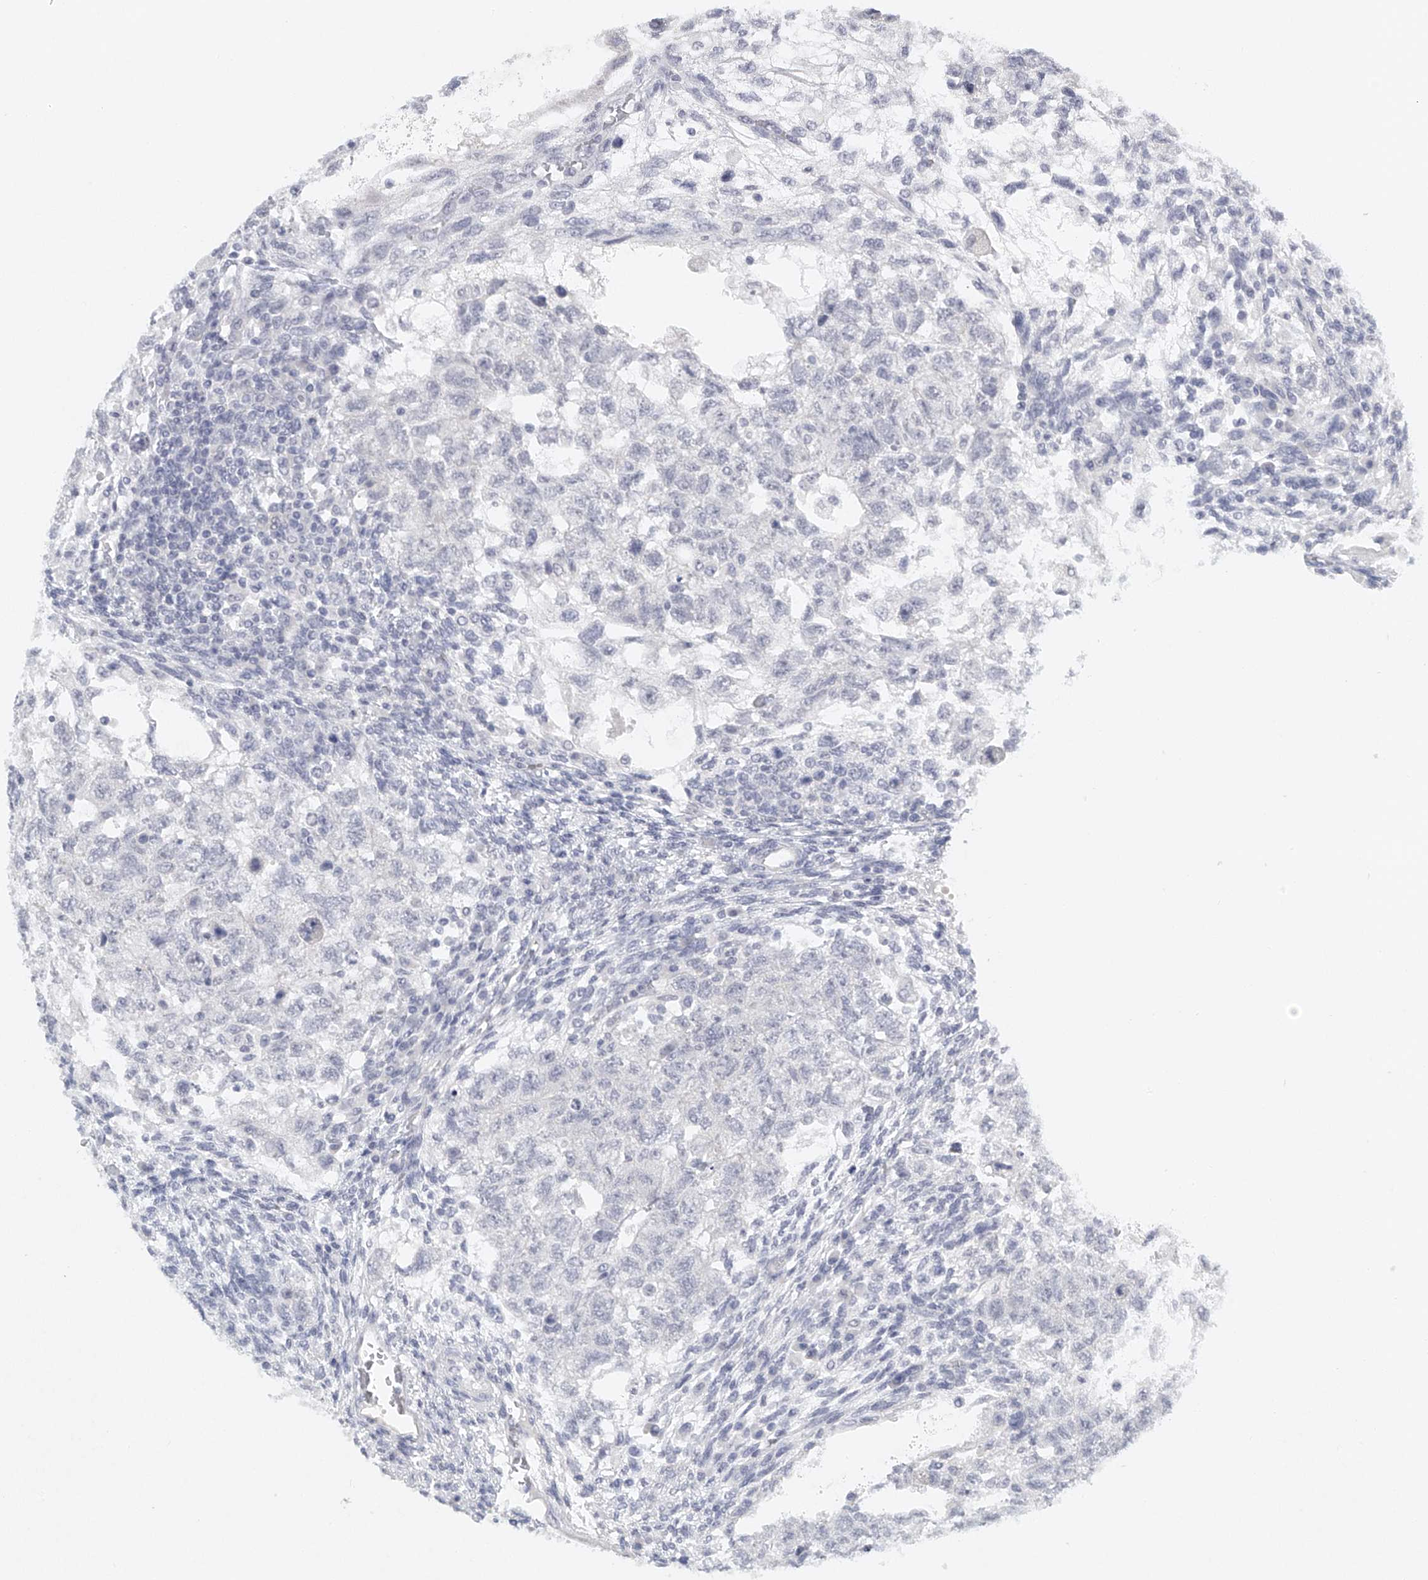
{"staining": {"intensity": "negative", "quantity": "none", "location": "none"}, "tissue": "testis cancer", "cell_type": "Tumor cells", "image_type": "cancer", "snomed": [{"axis": "morphology", "description": "Normal tissue, NOS"}, {"axis": "morphology", "description": "Carcinoma, Embryonal, NOS"}, {"axis": "topography", "description": "Testis"}], "caption": "This is a photomicrograph of immunohistochemistry (IHC) staining of testis cancer (embryonal carcinoma), which shows no positivity in tumor cells. (DAB (3,3'-diaminobenzidine) IHC, high magnification).", "gene": "FAT2", "patient": {"sex": "male", "age": 36}}